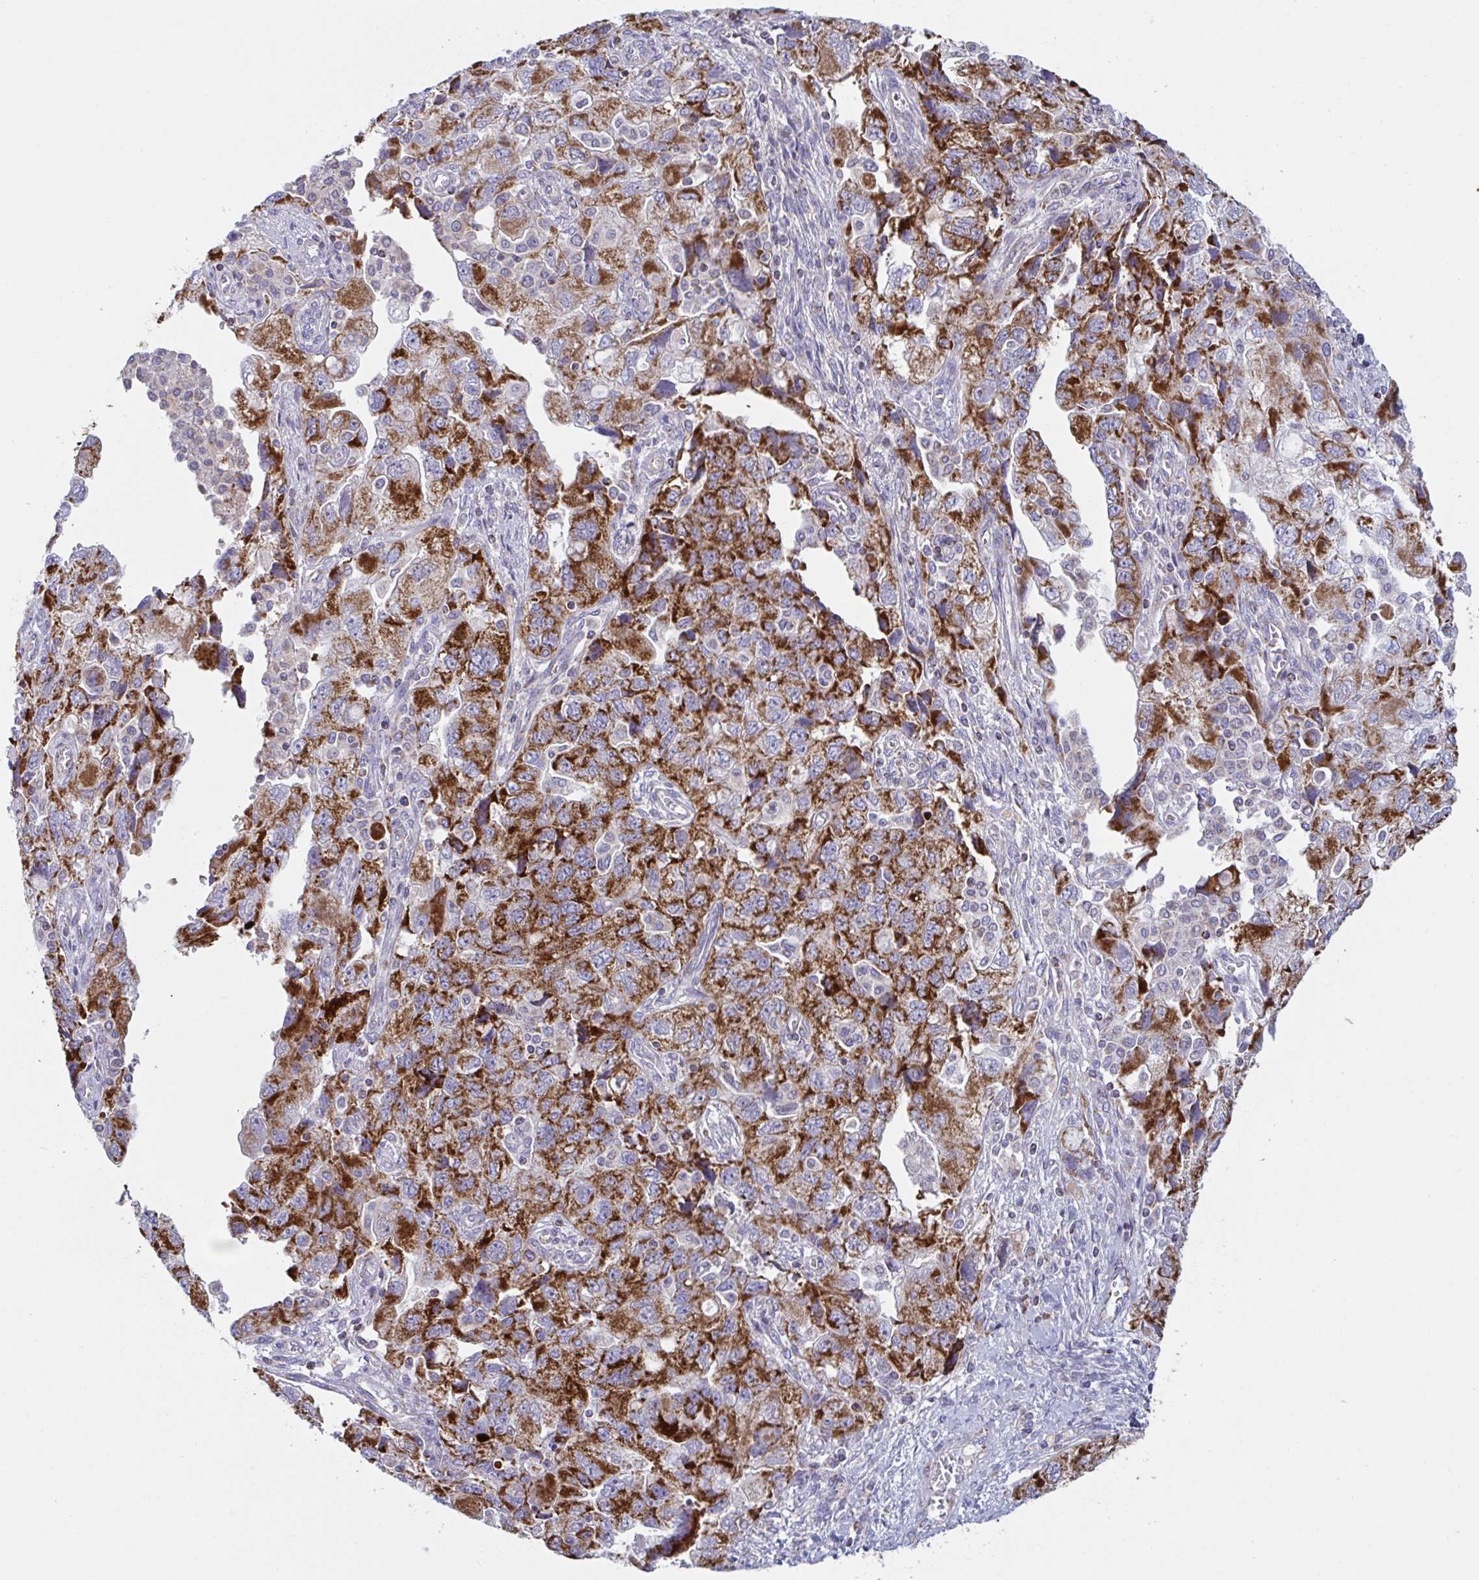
{"staining": {"intensity": "strong", "quantity": ">75%", "location": "cytoplasmic/membranous"}, "tissue": "ovarian cancer", "cell_type": "Tumor cells", "image_type": "cancer", "snomed": [{"axis": "morphology", "description": "Carcinoma, NOS"}, {"axis": "morphology", "description": "Cystadenocarcinoma, serous, NOS"}, {"axis": "topography", "description": "Ovary"}], "caption": "A photomicrograph of ovarian carcinoma stained for a protein displays strong cytoplasmic/membranous brown staining in tumor cells.", "gene": "BCAT2", "patient": {"sex": "female", "age": 69}}